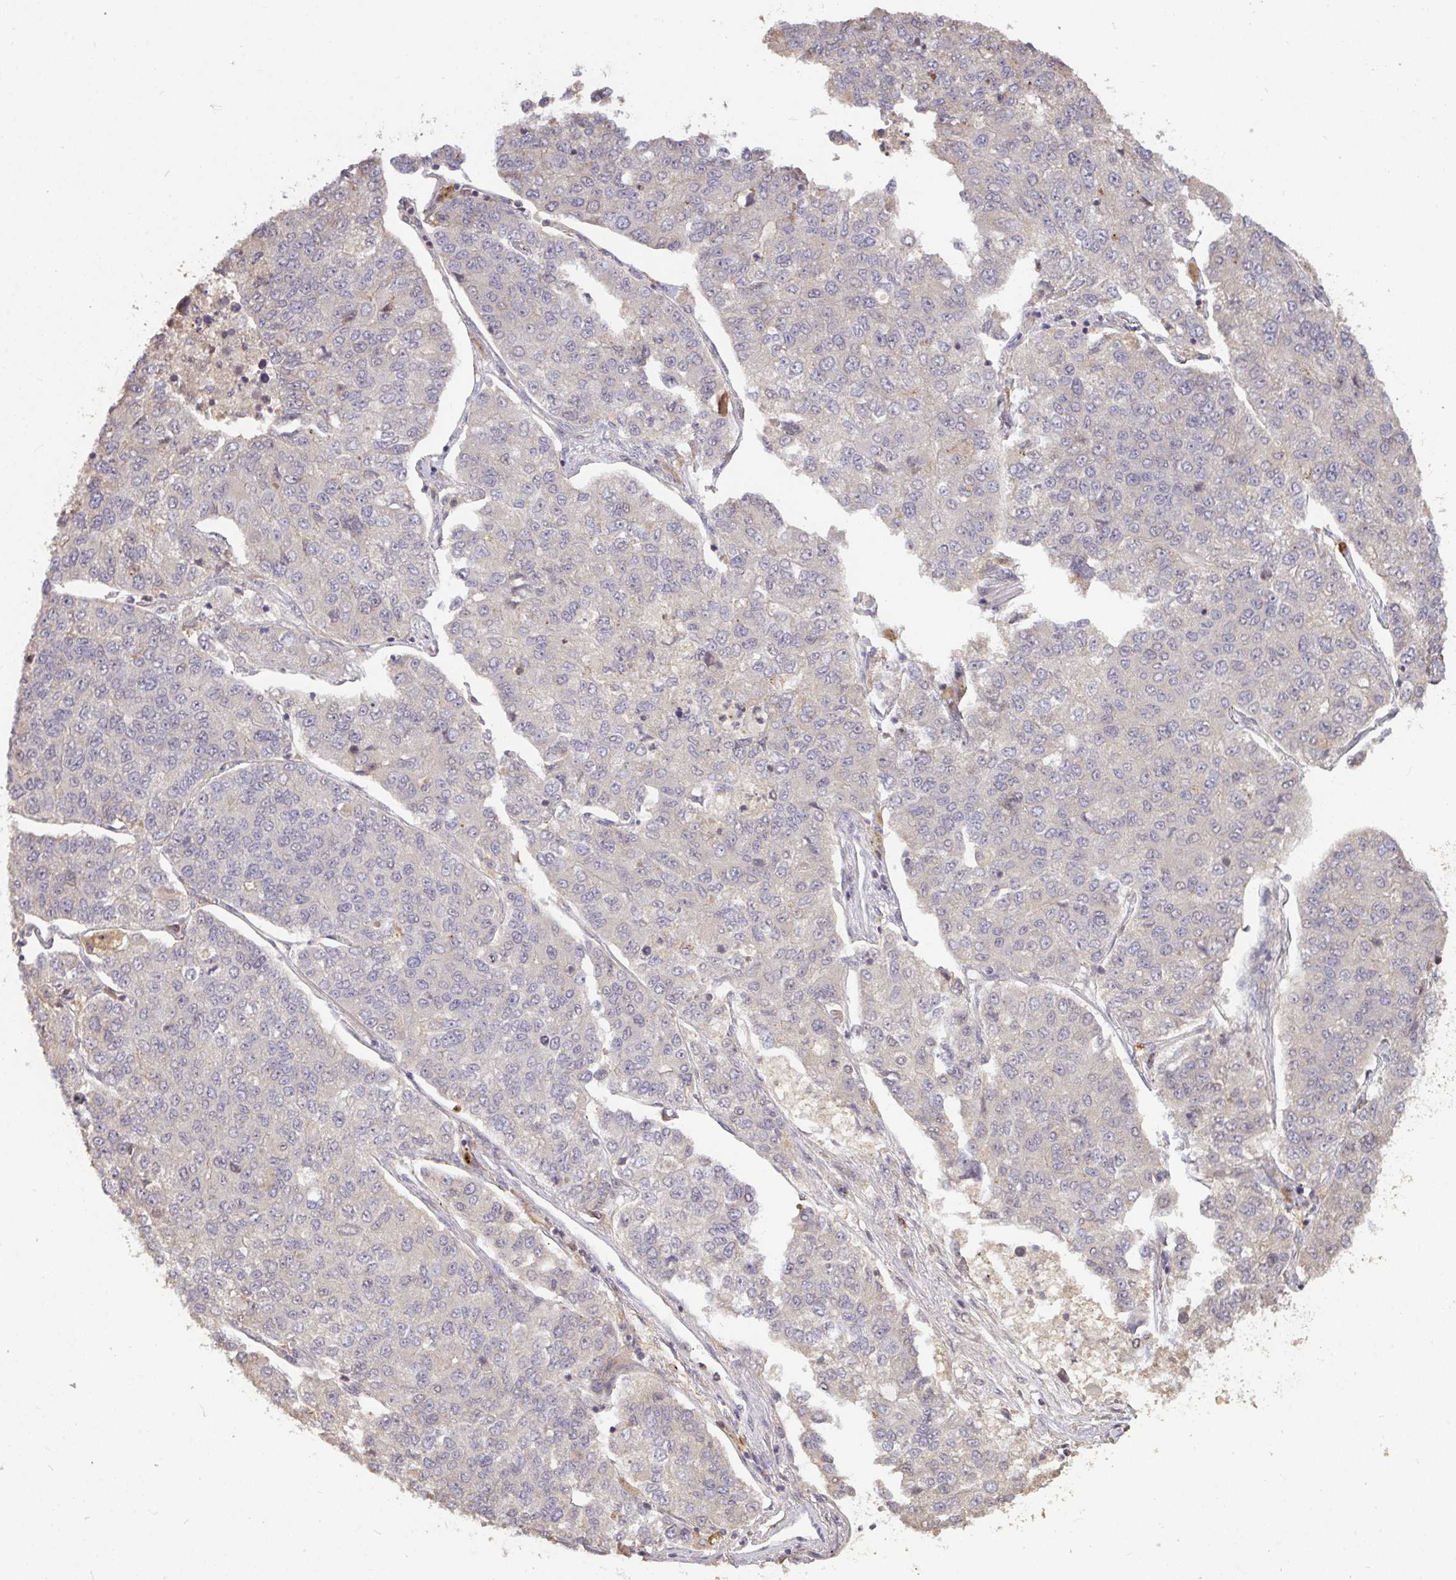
{"staining": {"intensity": "negative", "quantity": "none", "location": "none"}, "tissue": "lung cancer", "cell_type": "Tumor cells", "image_type": "cancer", "snomed": [{"axis": "morphology", "description": "Adenocarcinoma, NOS"}, {"axis": "topography", "description": "Lung"}], "caption": "A micrograph of human adenocarcinoma (lung) is negative for staining in tumor cells.", "gene": "FCER1A", "patient": {"sex": "male", "age": 49}}